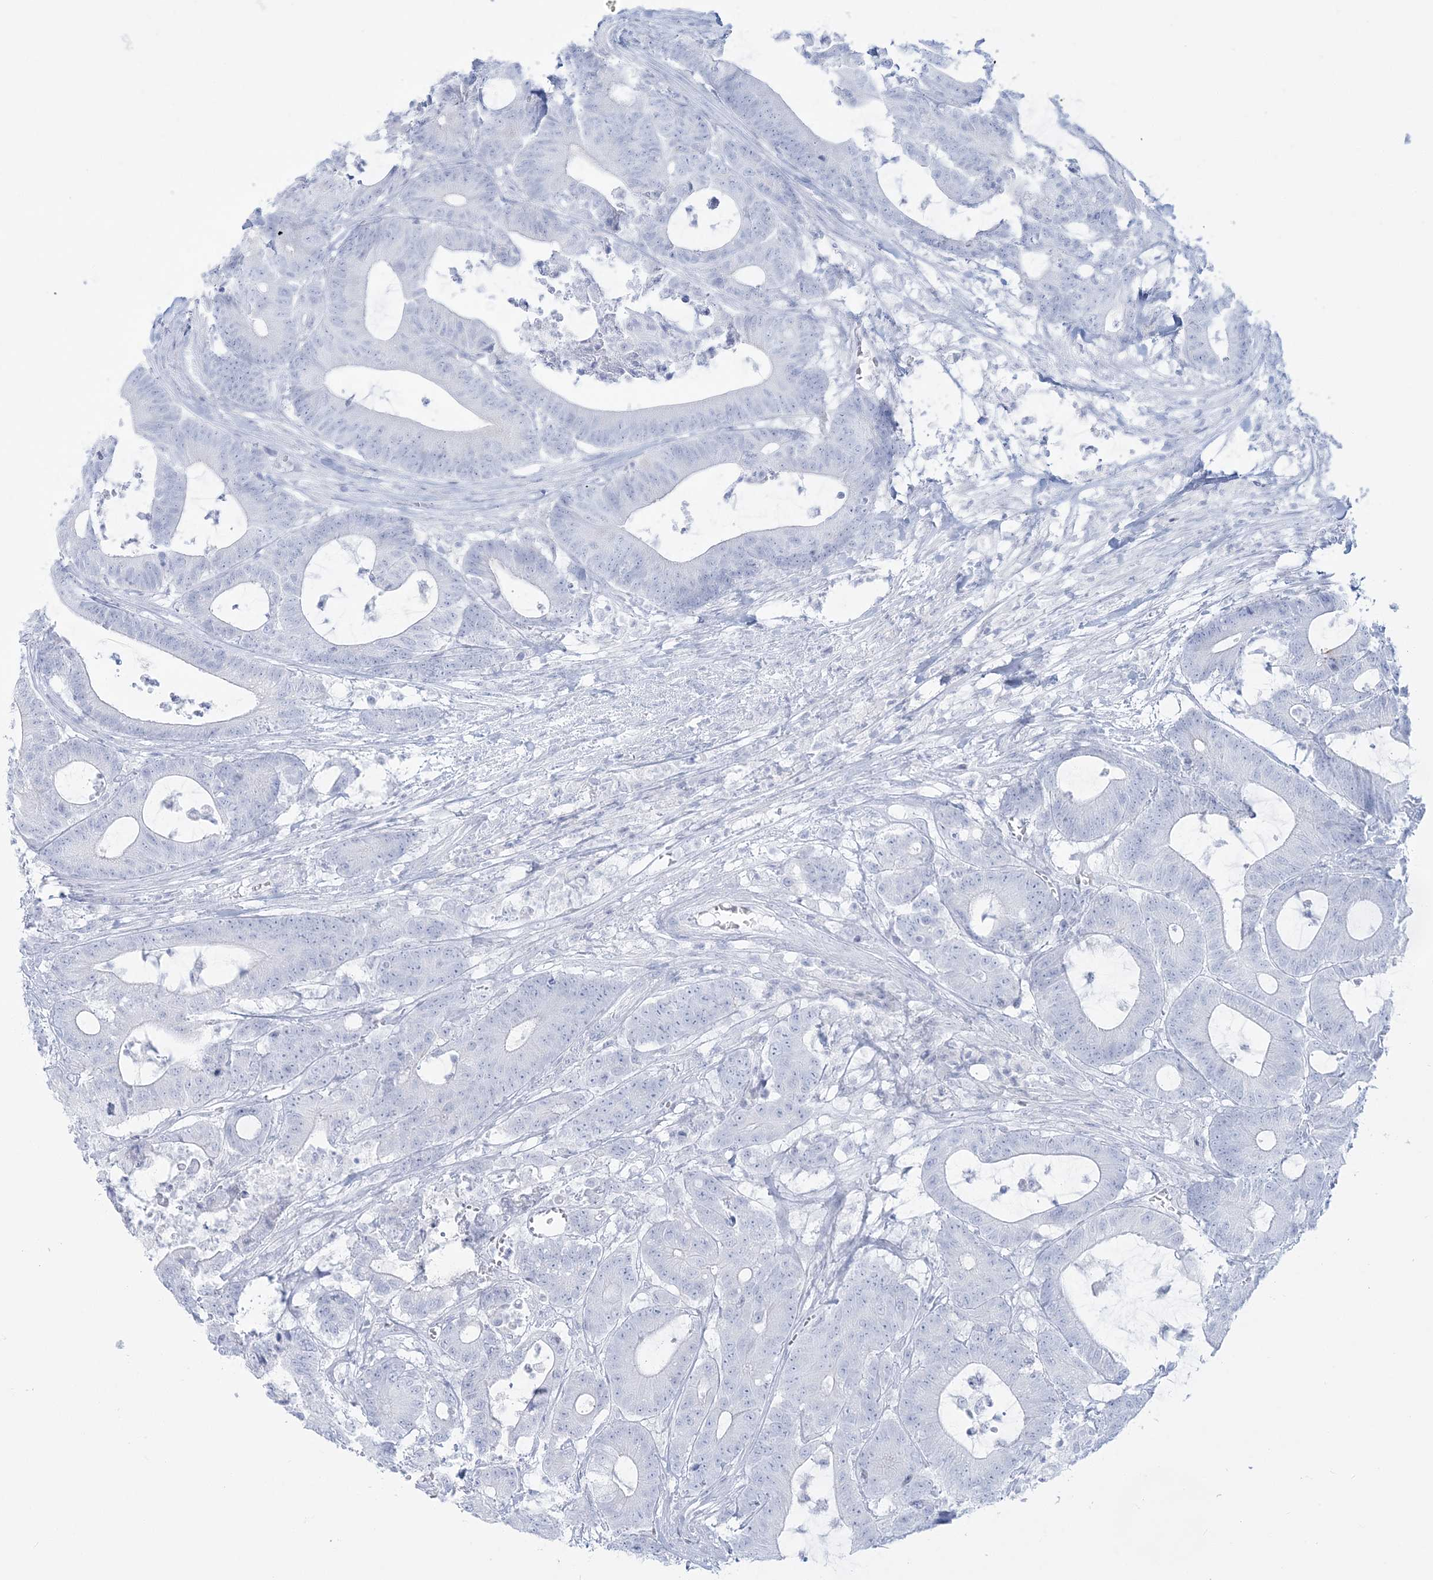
{"staining": {"intensity": "negative", "quantity": "none", "location": "none"}, "tissue": "colorectal cancer", "cell_type": "Tumor cells", "image_type": "cancer", "snomed": [{"axis": "morphology", "description": "Adenocarcinoma, NOS"}, {"axis": "topography", "description": "Colon"}], "caption": "Adenocarcinoma (colorectal) was stained to show a protein in brown. There is no significant expression in tumor cells. The staining is performed using DAB brown chromogen with nuclei counter-stained in using hematoxylin.", "gene": "ADGB", "patient": {"sex": "female", "age": 84}}